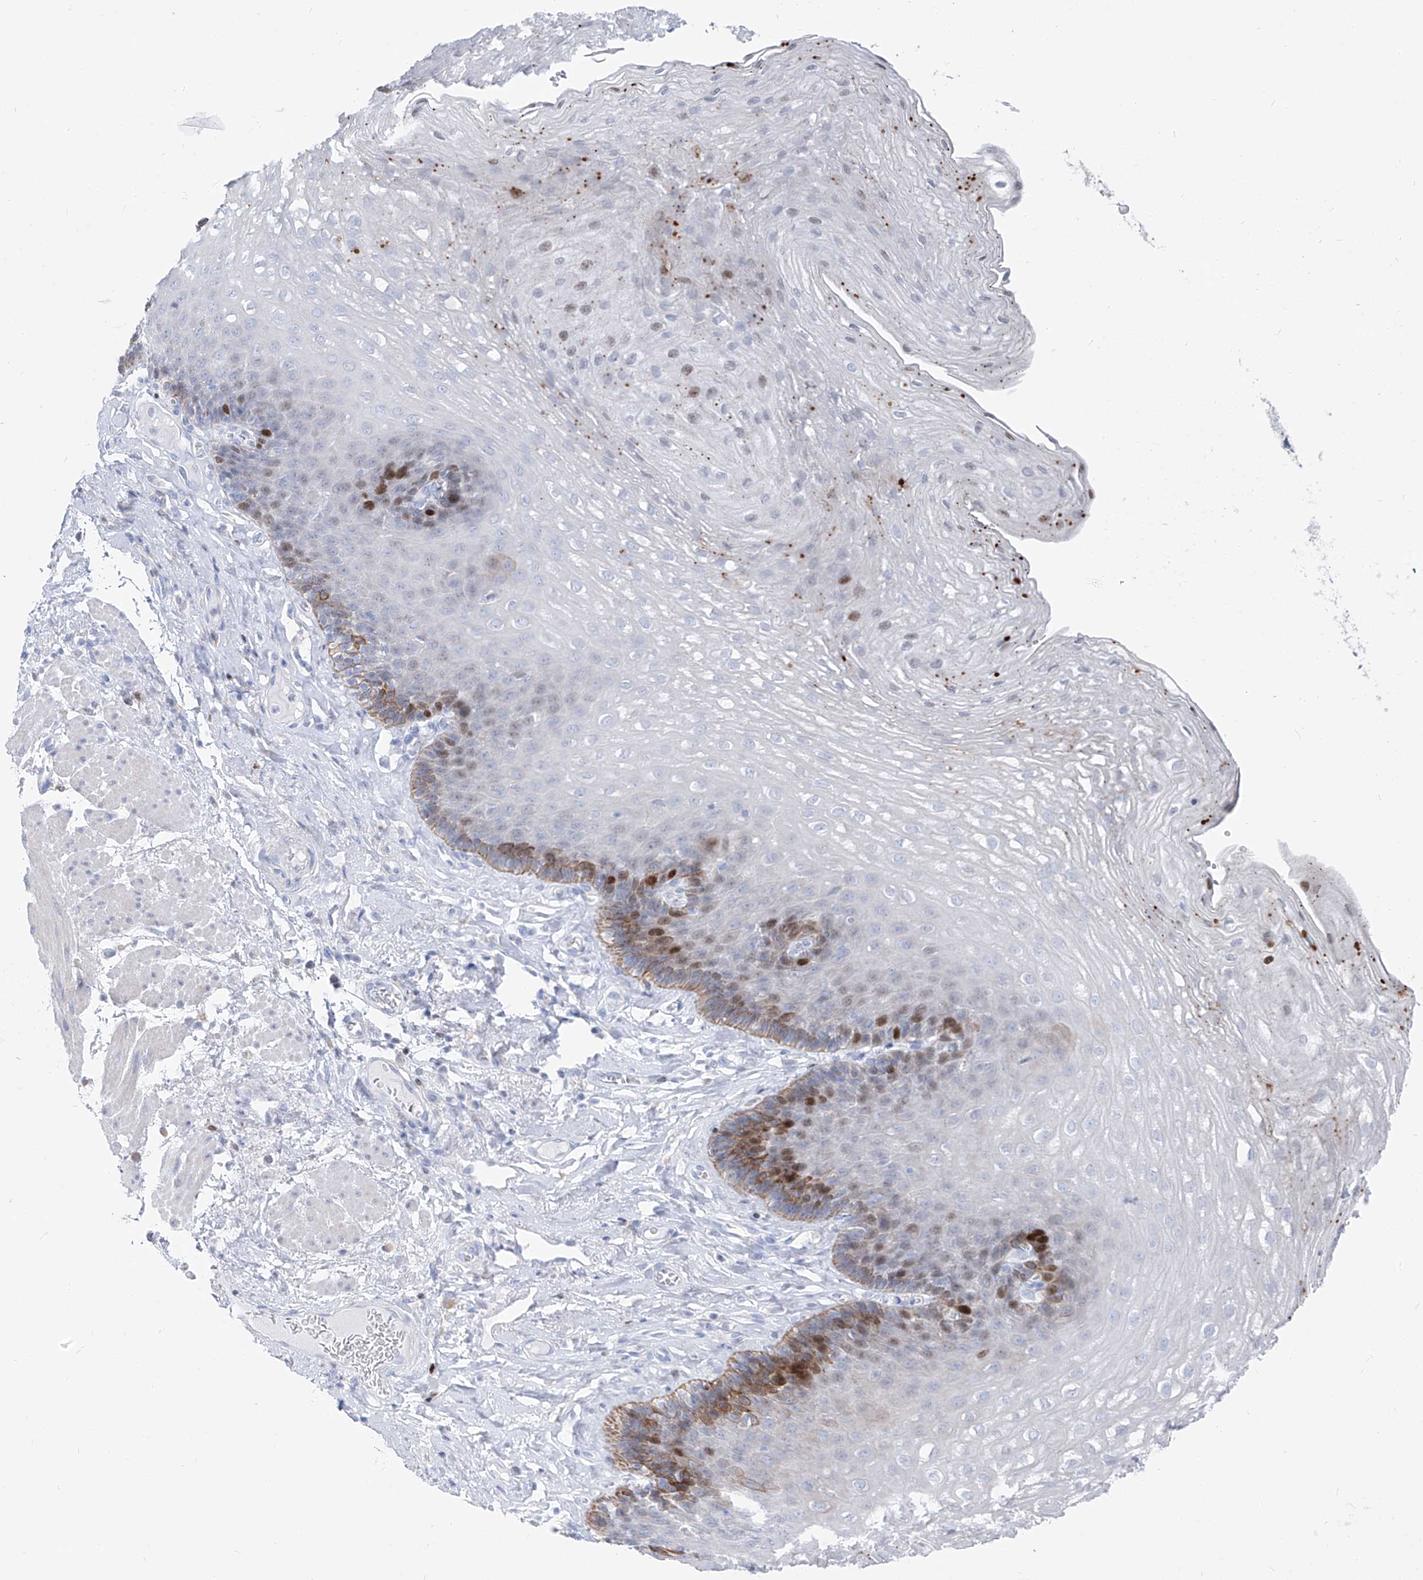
{"staining": {"intensity": "strong", "quantity": "<25%", "location": "cytoplasmic/membranous,nuclear"}, "tissue": "esophagus", "cell_type": "Squamous epithelial cells", "image_type": "normal", "snomed": [{"axis": "morphology", "description": "Normal tissue, NOS"}, {"axis": "topography", "description": "Esophagus"}], "caption": "A brown stain labels strong cytoplasmic/membranous,nuclear staining of a protein in squamous epithelial cells of benign esophagus.", "gene": "FRS3", "patient": {"sex": "female", "age": 66}}